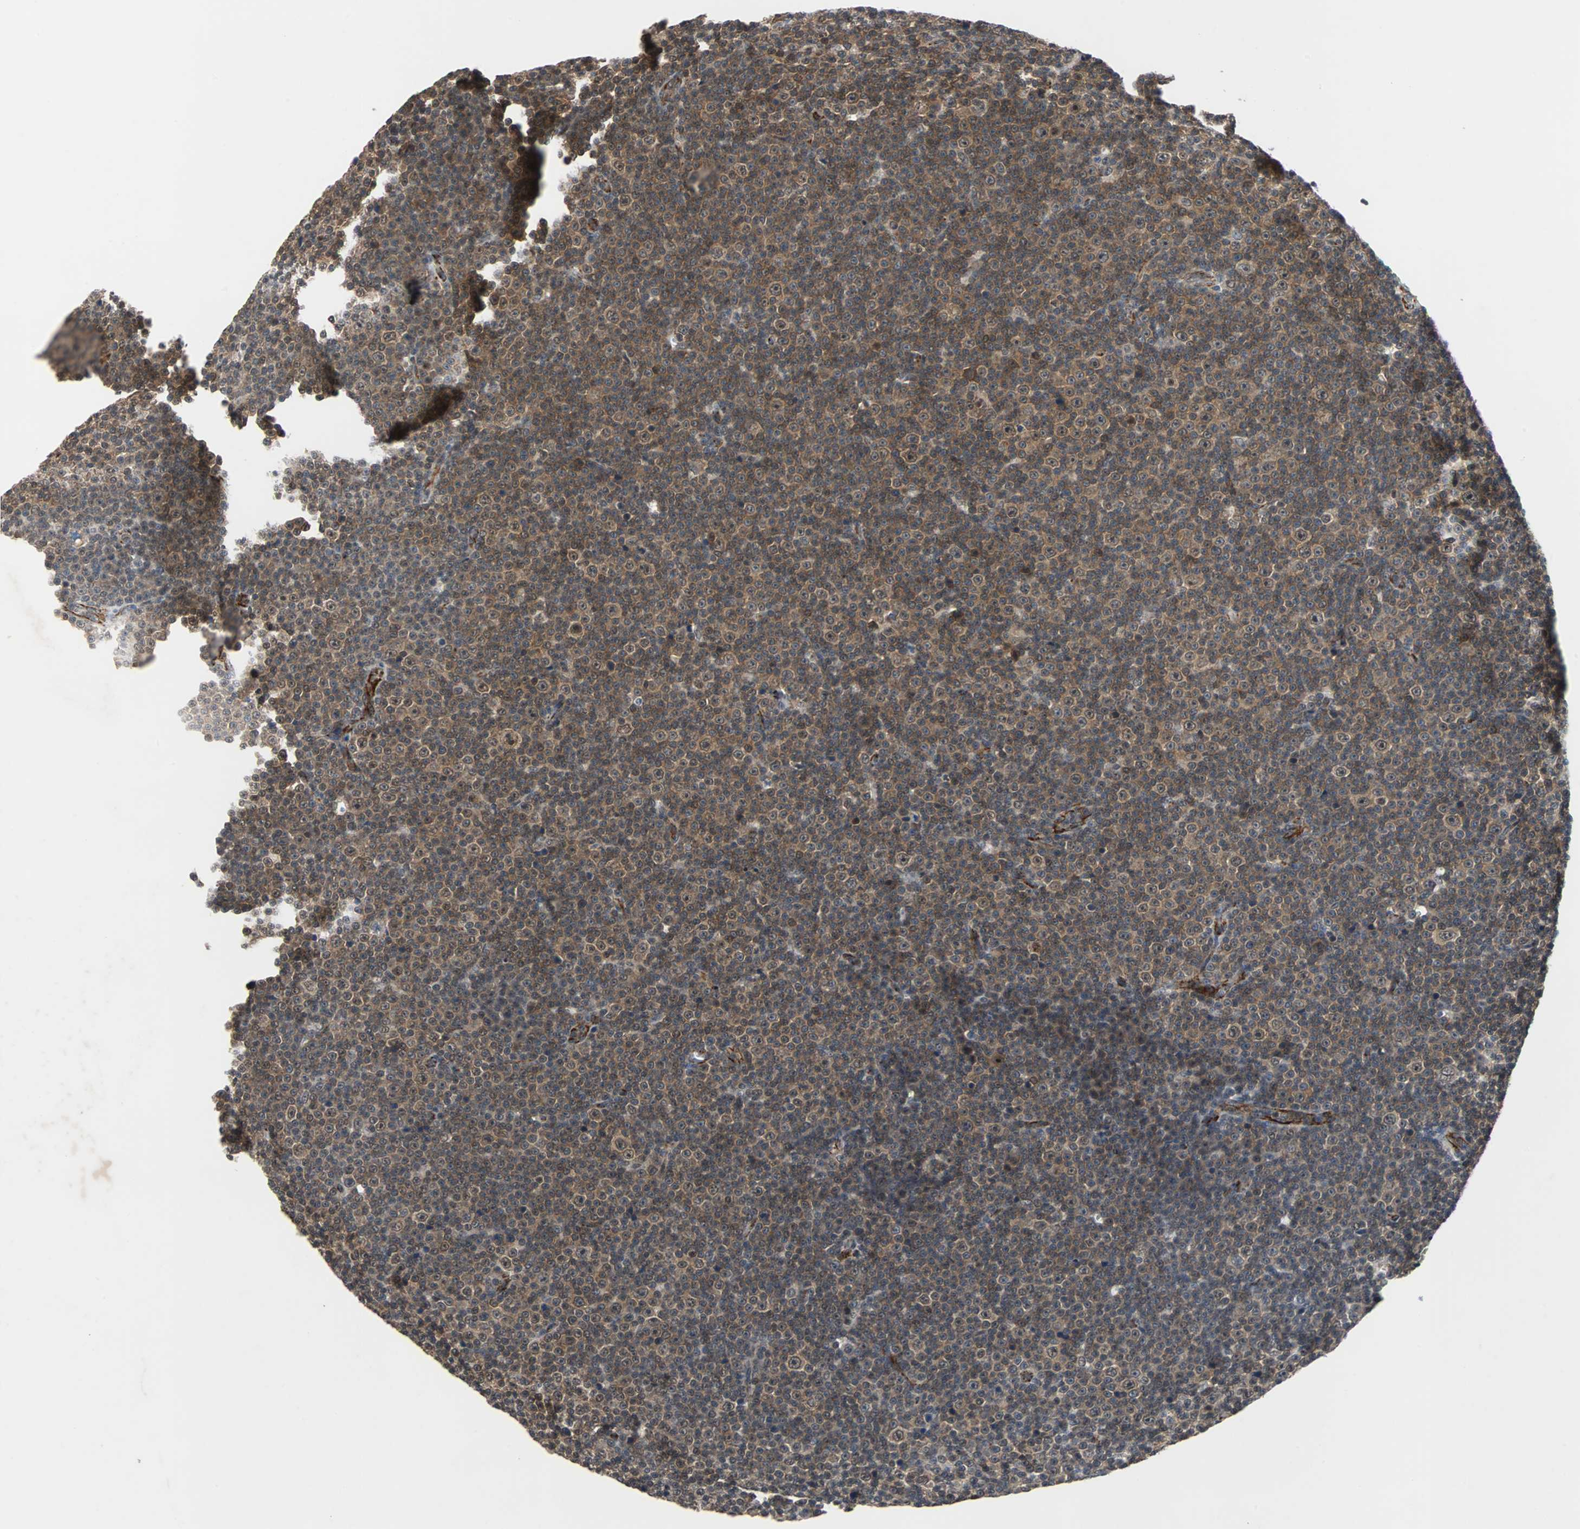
{"staining": {"intensity": "strong", "quantity": ">75%", "location": "cytoplasmic/membranous"}, "tissue": "lymphoma", "cell_type": "Tumor cells", "image_type": "cancer", "snomed": [{"axis": "morphology", "description": "Malignant lymphoma, non-Hodgkin's type, Low grade"}, {"axis": "topography", "description": "Lymph node"}], "caption": "Protein expression by IHC shows strong cytoplasmic/membranous staining in approximately >75% of tumor cells in malignant lymphoma, non-Hodgkin's type (low-grade).", "gene": "LSR", "patient": {"sex": "female", "age": 67}}